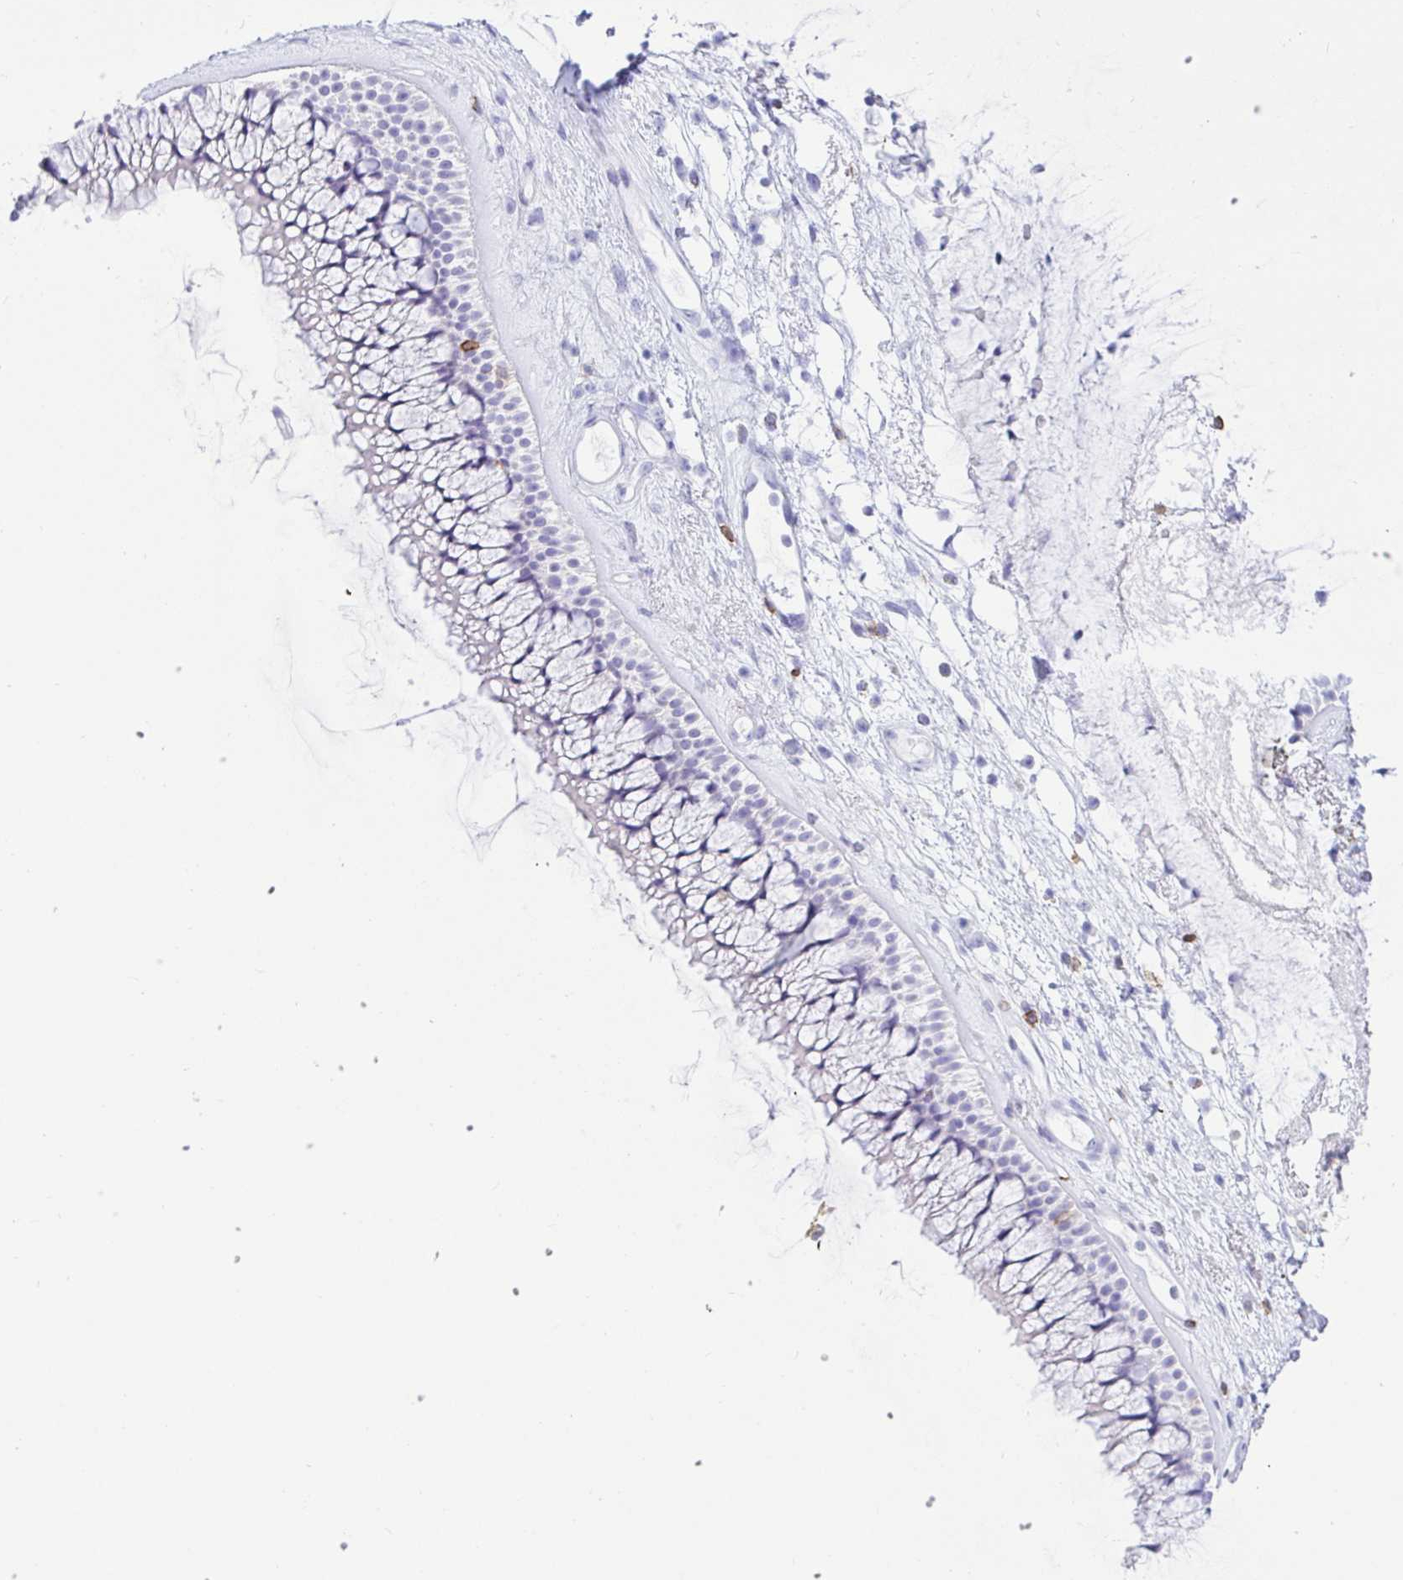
{"staining": {"intensity": "negative", "quantity": "none", "location": "none"}, "tissue": "nasopharynx", "cell_type": "Respiratory epithelial cells", "image_type": "normal", "snomed": [{"axis": "morphology", "description": "Normal tissue, NOS"}, {"axis": "topography", "description": "Nasopharynx"}], "caption": "IHC of normal nasopharynx demonstrates no positivity in respiratory epithelial cells.", "gene": "CD5", "patient": {"sex": "female", "age": 75}}